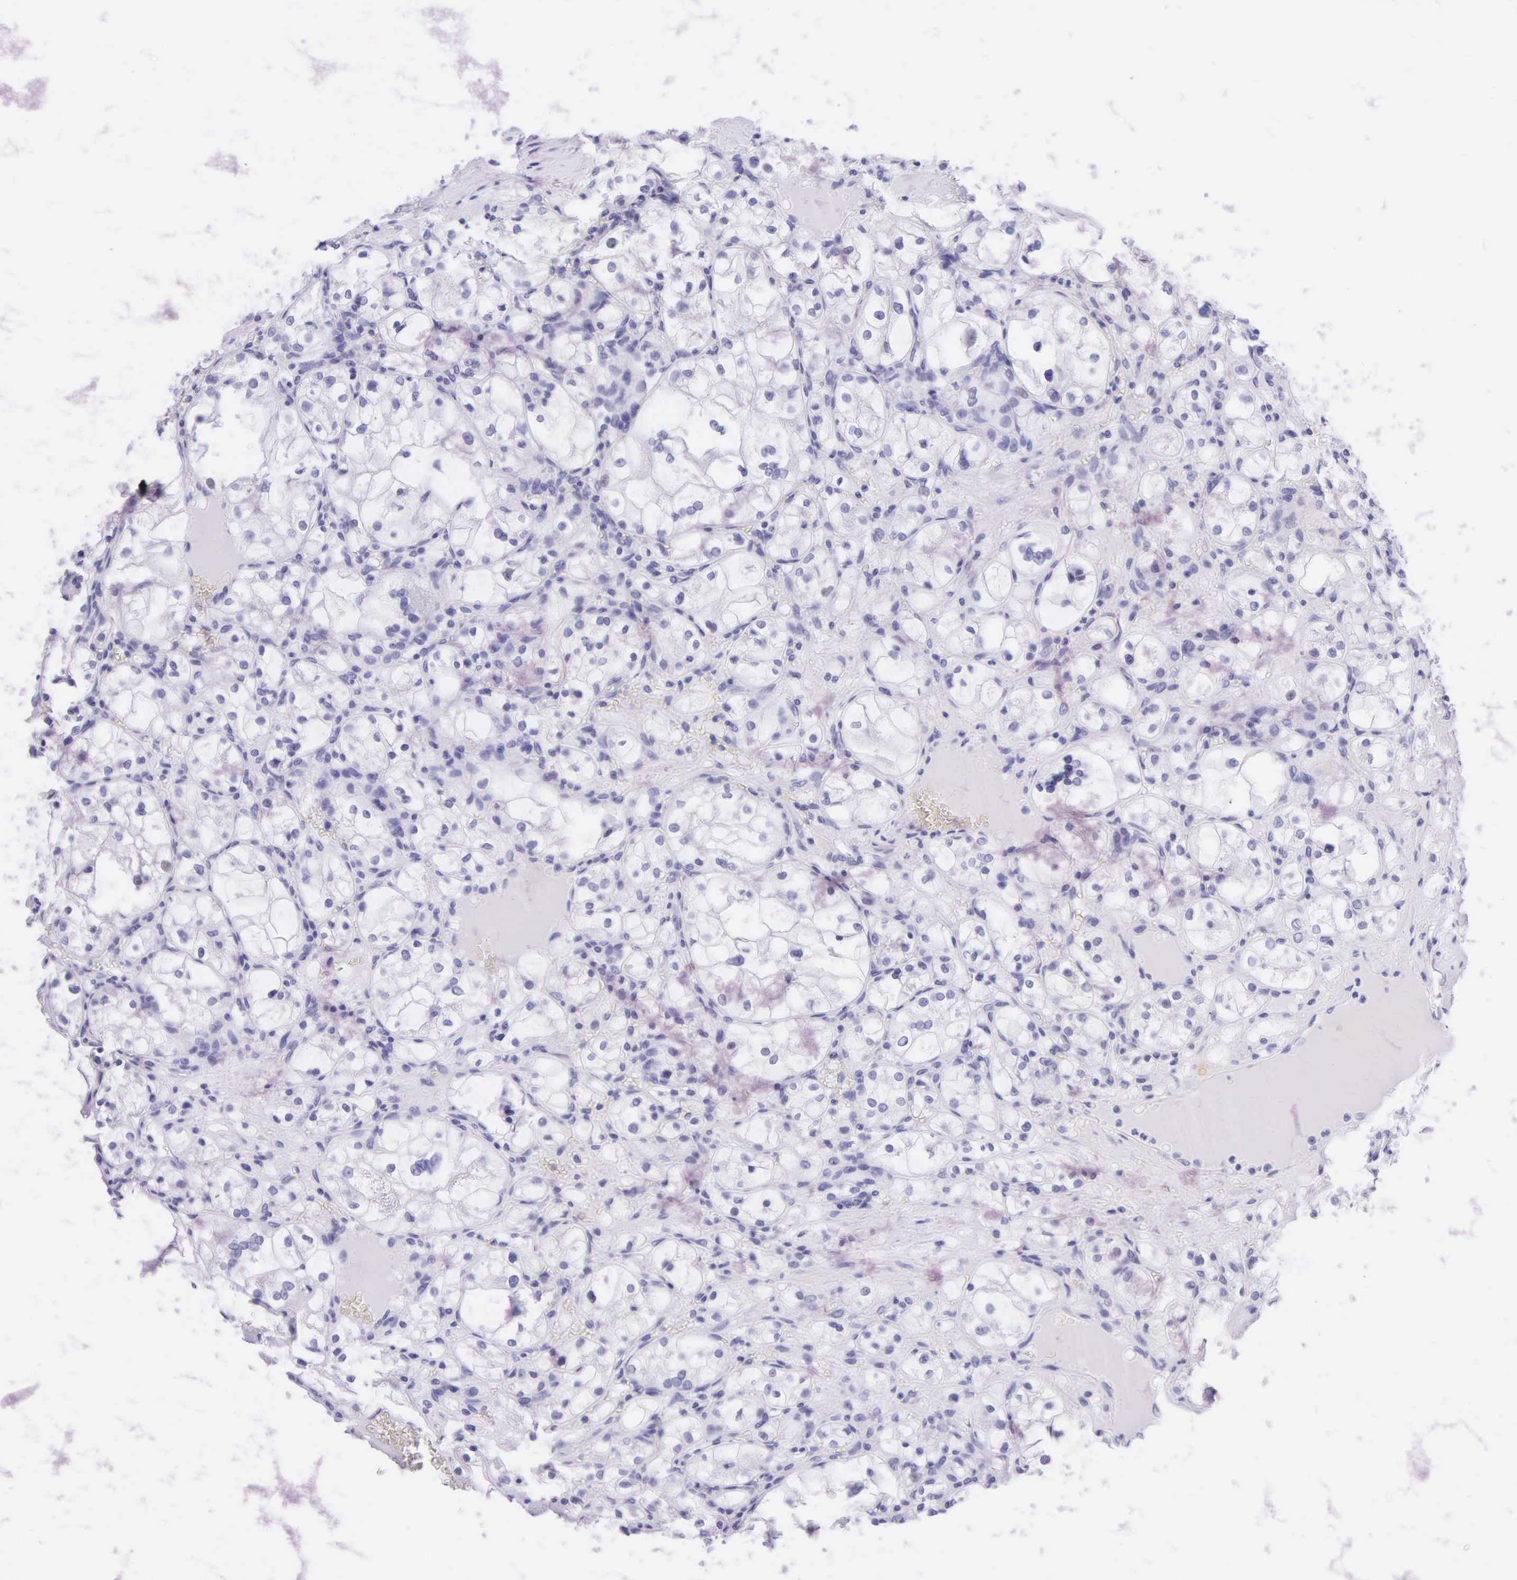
{"staining": {"intensity": "negative", "quantity": "none", "location": "none"}, "tissue": "renal cancer", "cell_type": "Tumor cells", "image_type": "cancer", "snomed": [{"axis": "morphology", "description": "Adenocarcinoma, NOS"}, {"axis": "topography", "description": "Kidney"}], "caption": "Immunohistochemistry image of neoplastic tissue: human renal cancer stained with DAB (3,3'-diaminobenzidine) shows no significant protein expression in tumor cells. (DAB (3,3'-diaminobenzidine) immunohistochemistry visualized using brightfield microscopy, high magnification).", "gene": "KRT20", "patient": {"sex": "male", "age": 61}}